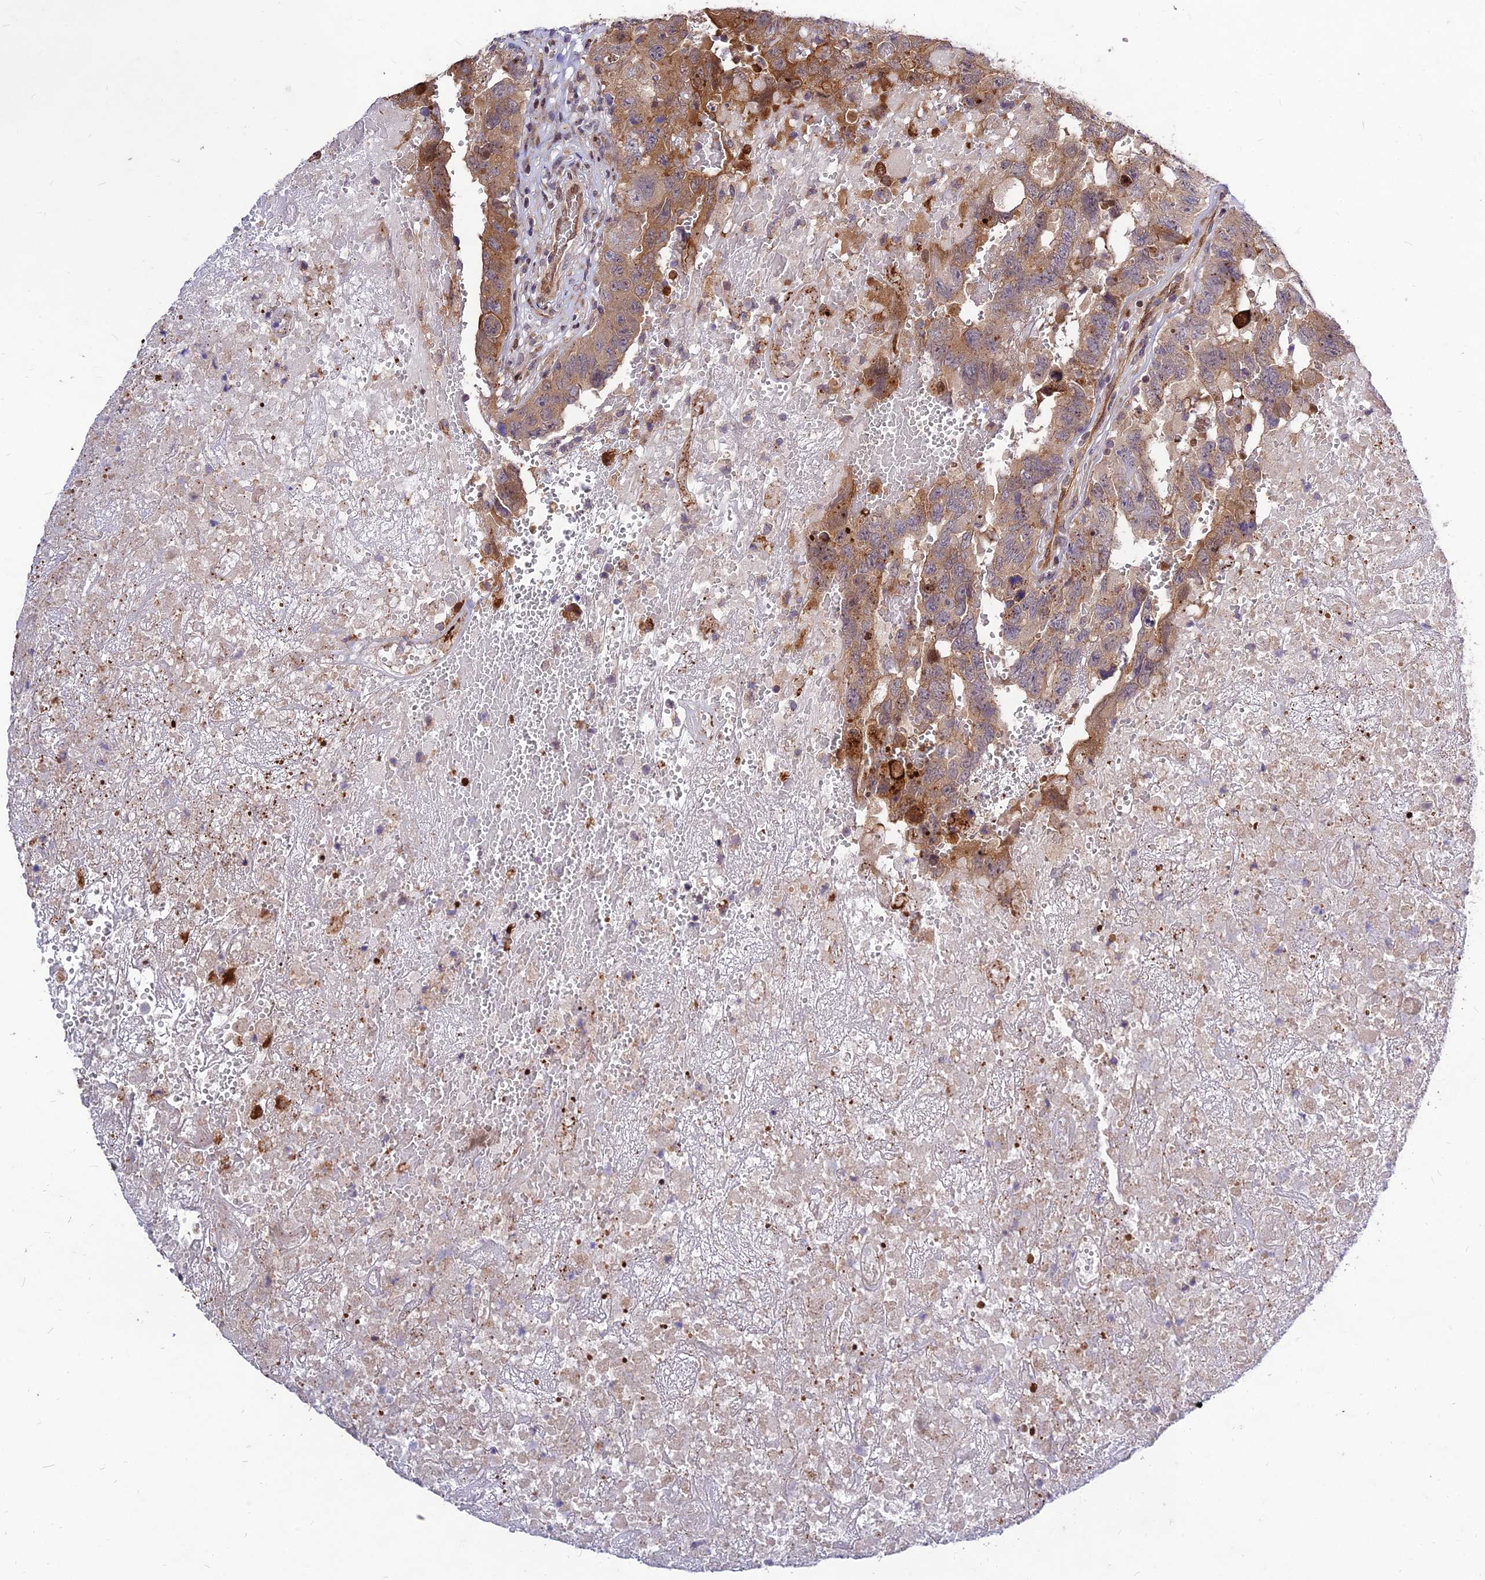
{"staining": {"intensity": "moderate", "quantity": "<25%", "location": "cytoplasmic/membranous"}, "tissue": "testis cancer", "cell_type": "Tumor cells", "image_type": "cancer", "snomed": [{"axis": "morphology", "description": "Carcinoma, Embryonal, NOS"}, {"axis": "topography", "description": "Testis"}], "caption": "Immunohistochemical staining of human testis cancer shows low levels of moderate cytoplasmic/membranous staining in about <25% of tumor cells. Using DAB (brown) and hematoxylin (blue) stains, captured at high magnification using brightfield microscopy.", "gene": "MKKS", "patient": {"sex": "male", "age": 45}}